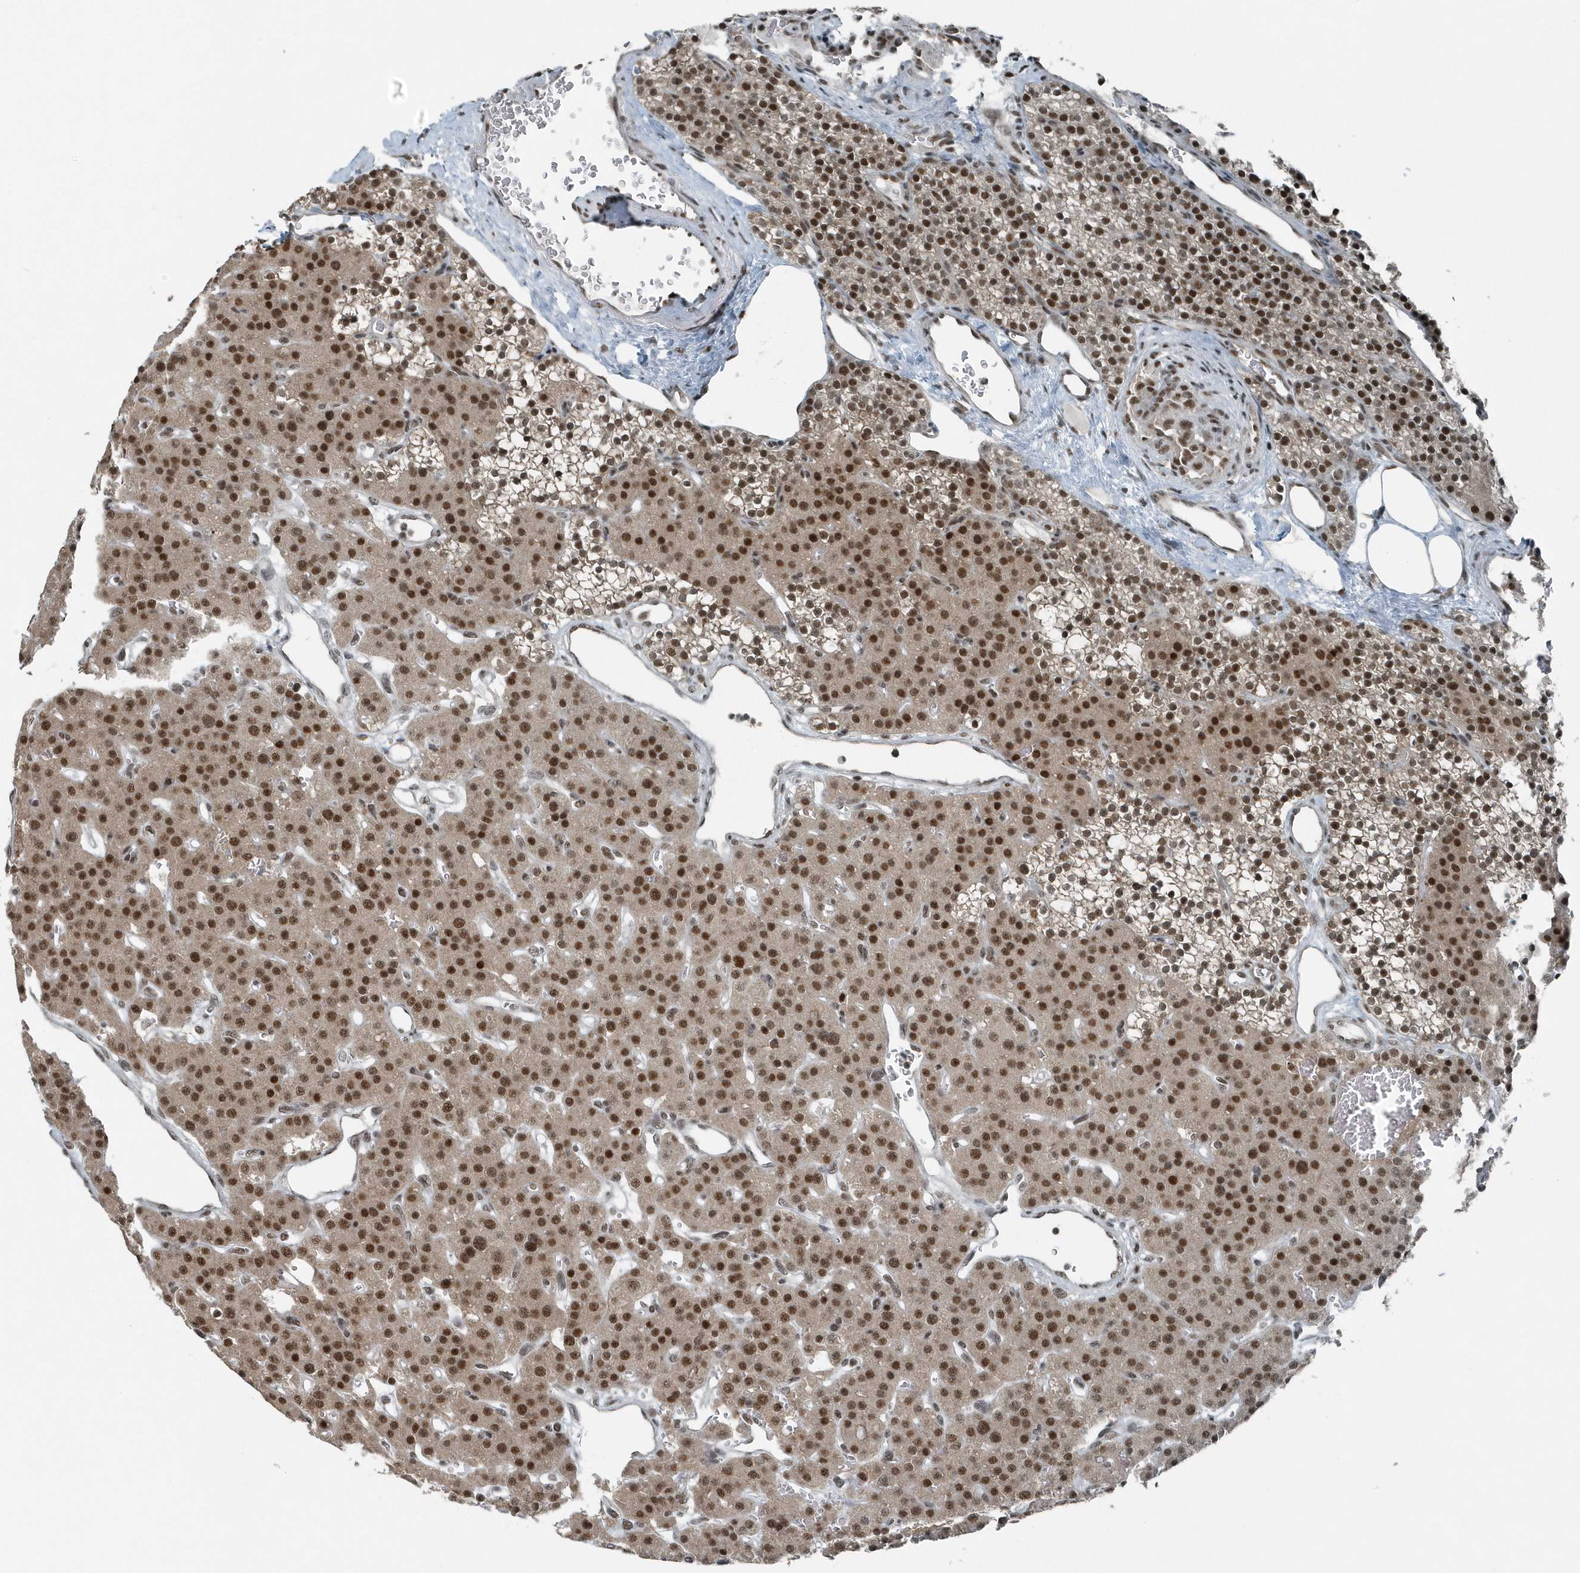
{"staining": {"intensity": "strong", "quantity": ">75%", "location": "cytoplasmic/membranous,nuclear"}, "tissue": "parathyroid gland", "cell_type": "Glandular cells", "image_type": "normal", "snomed": [{"axis": "morphology", "description": "Normal tissue, NOS"}, {"axis": "morphology", "description": "Adenoma, NOS"}, {"axis": "topography", "description": "Parathyroid gland"}], "caption": "Glandular cells display strong cytoplasmic/membranous,nuclear positivity in about >75% of cells in unremarkable parathyroid gland.", "gene": "YTHDC1", "patient": {"sex": "female", "age": 81}}